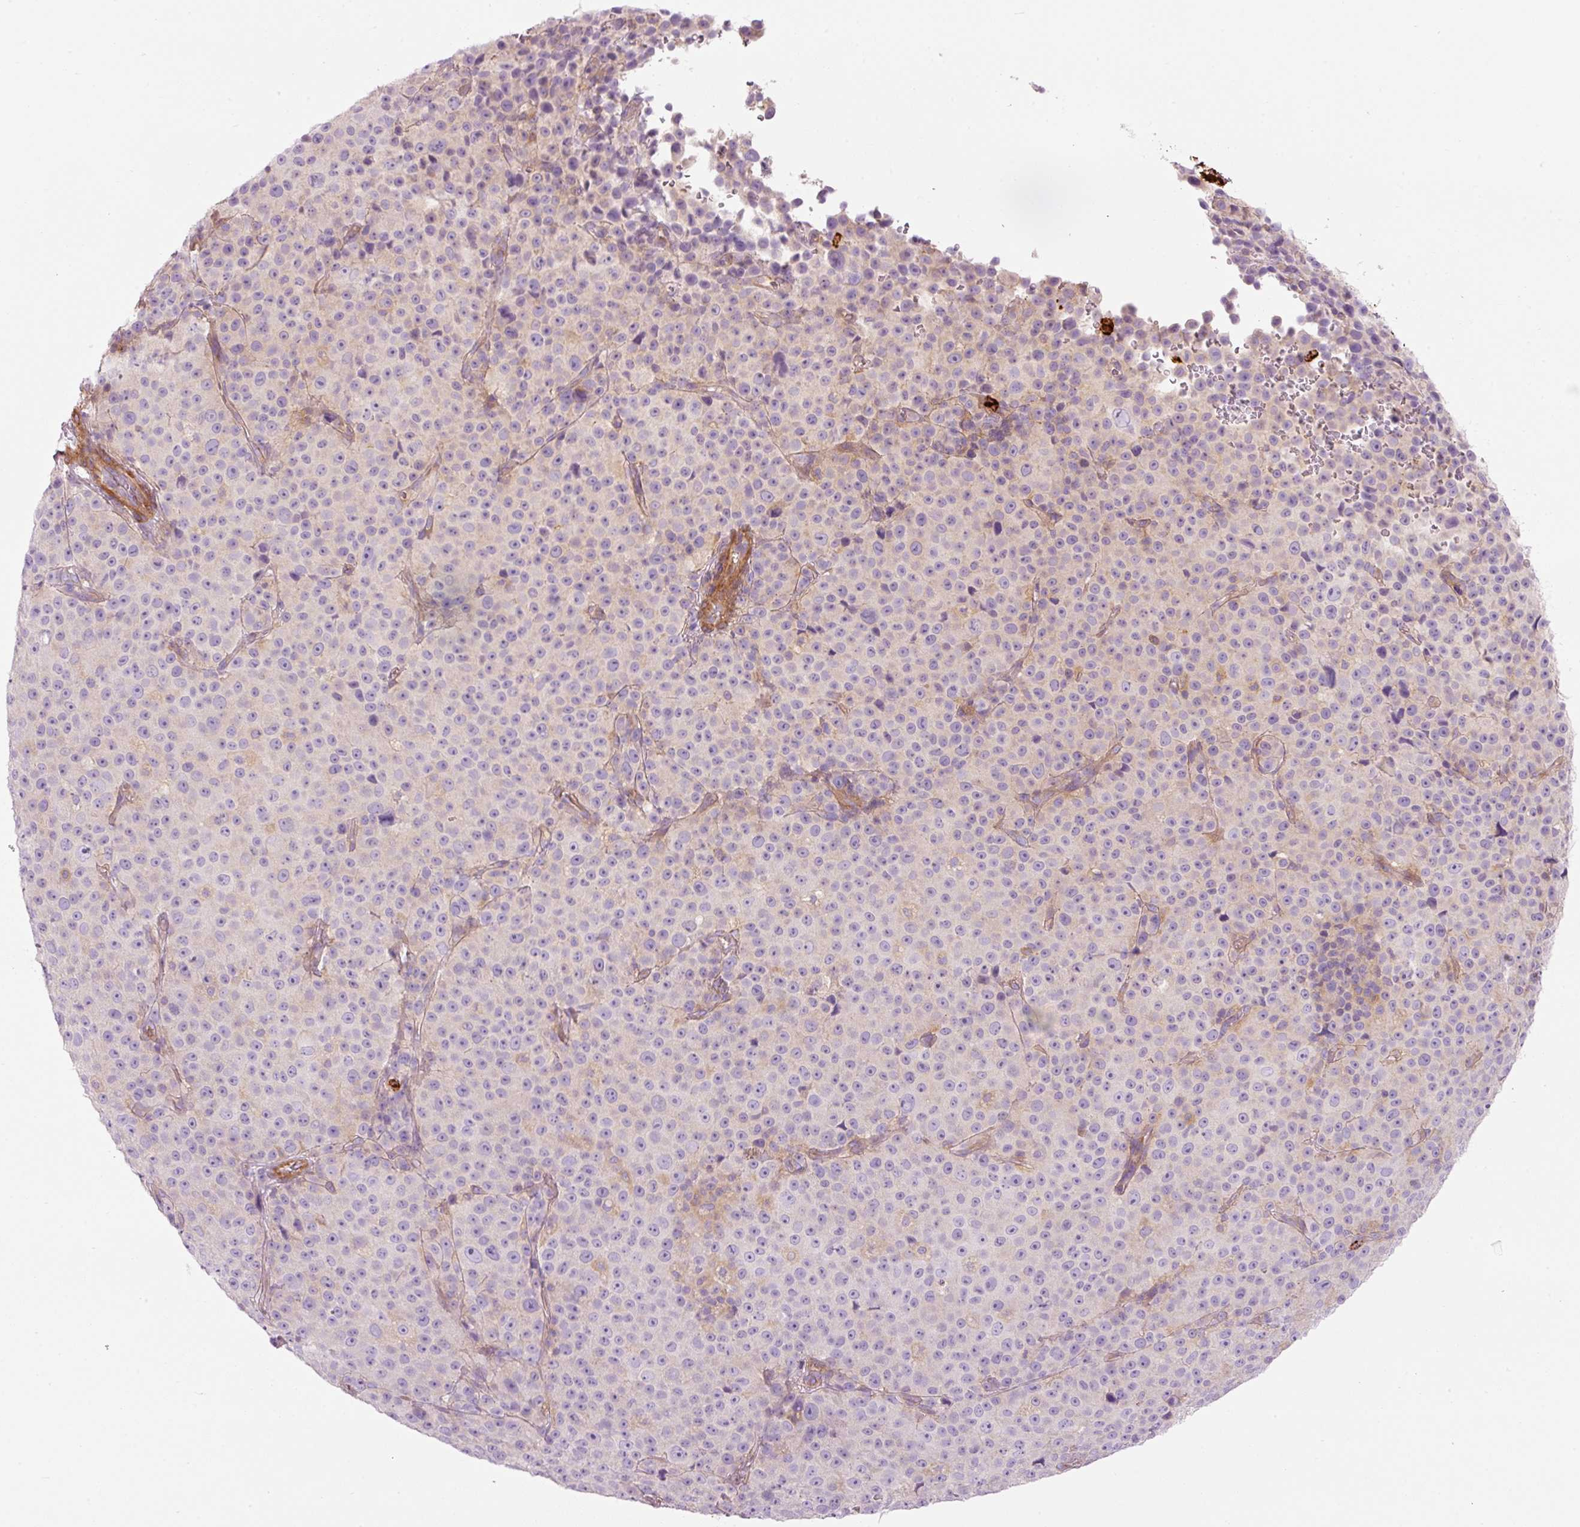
{"staining": {"intensity": "negative", "quantity": "none", "location": "none"}, "tissue": "melanoma", "cell_type": "Tumor cells", "image_type": "cancer", "snomed": [{"axis": "morphology", "description": "Malignant melanoma, Metastatic site"}, {"axis": "topography", "description": "Skin"}, {"axis": "topography", "description": "Lymph node"}], "caption": "High power microscopy micrograph of an immunohistochemistry histopathology image of melanoma, revealing no significant staining in tumor cells.", "gene": "MAP3K3", "patient": {"sex": "male", "age": 66}}